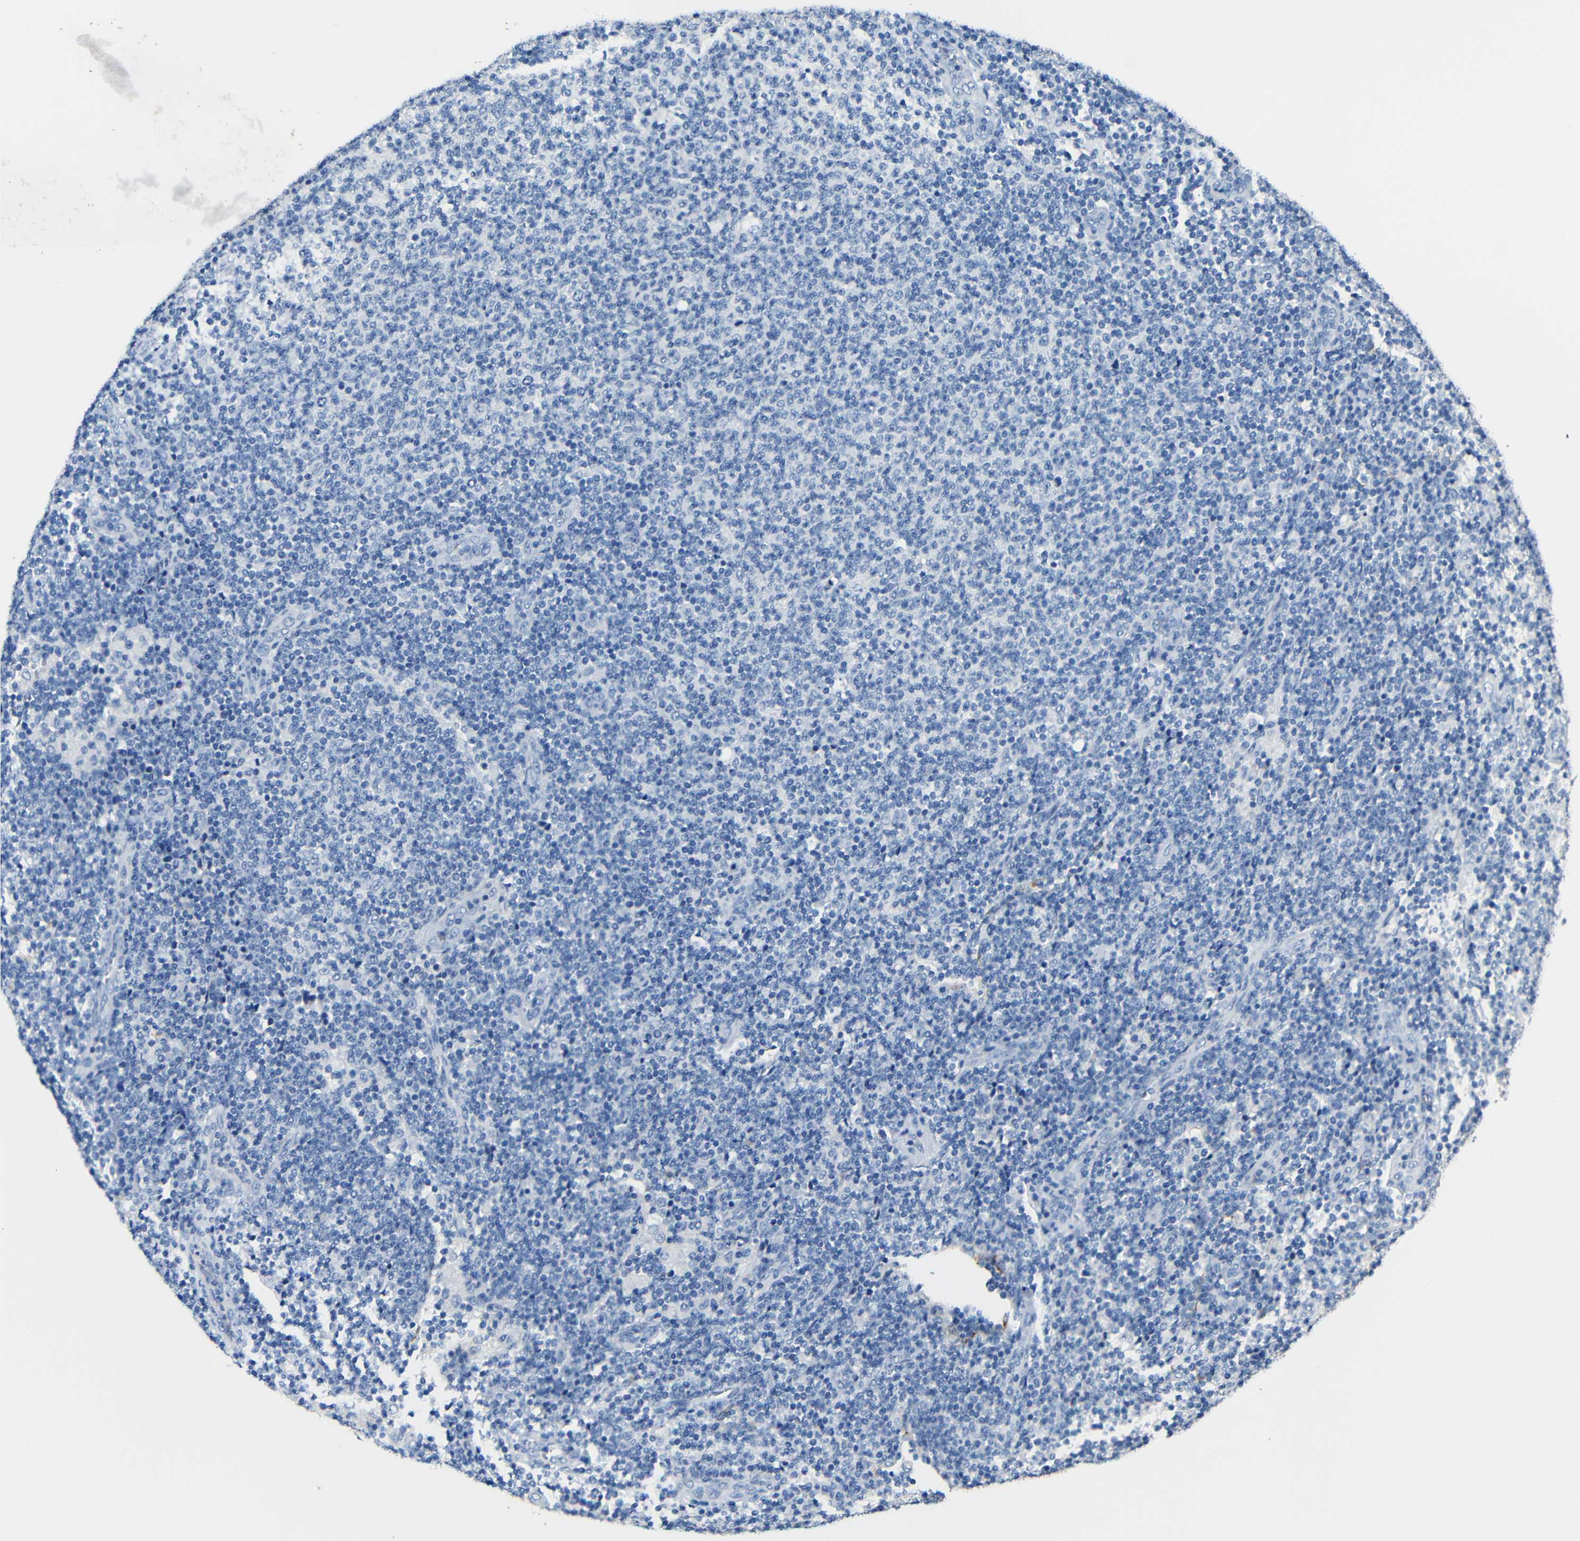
{"staining": {"intensity": "negative", "quantity": "none", "location": "none"}, "tissue": "lymphoma", "cell_type": "Tumor cells", "image_type": "cancer", "snomed": [{"axis": "morphology", "description": "Malignant lymphoma, non-Hodgkin's type, Low grade"}, {"axis": "topography", "description": "Lymph node"}], "caption": "An IHC photomicrograph of lymphoma is shown. There is no staining in tumor cells of lymphoma.", "gene": "ACKR2", "patient": {"sex": "male", "age": 66}}